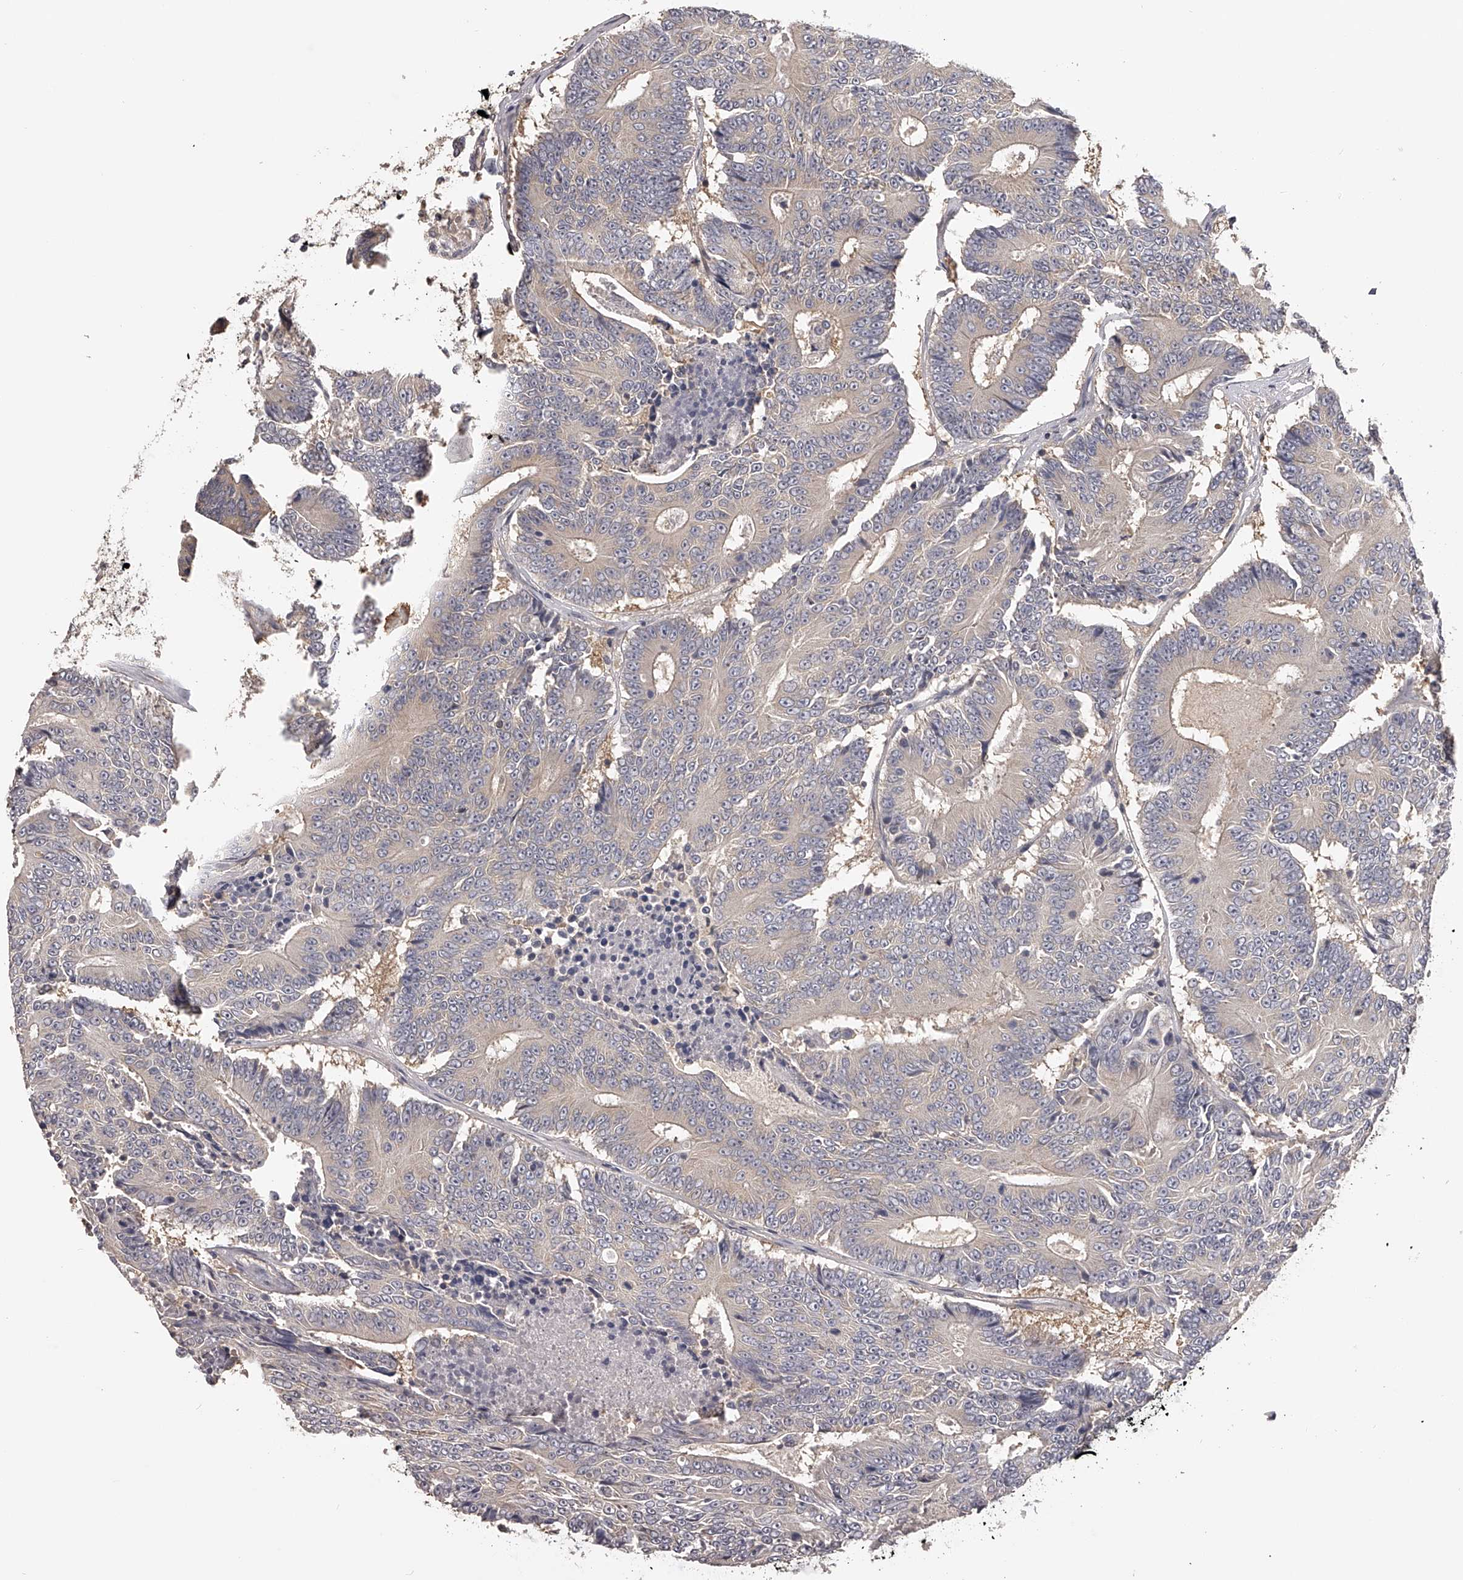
{"staining": {"intensity": "negative", "quantity": "none", "location": "none"}, "tissue": "colorectal cancer", "cell_type": "Tumor cells", "image_type": "cancer", "snomed": [{"axis": "morphology", "description": "Adenocarcinoma, NOS"}, {"axis": "topography", "description": "Colon"}], "caption": "The micrograph shows no staining of tumor cells in colorectal adenocarcinoma.", "gene": "TNN", "patient": {"sex": "male", "age": 83}}